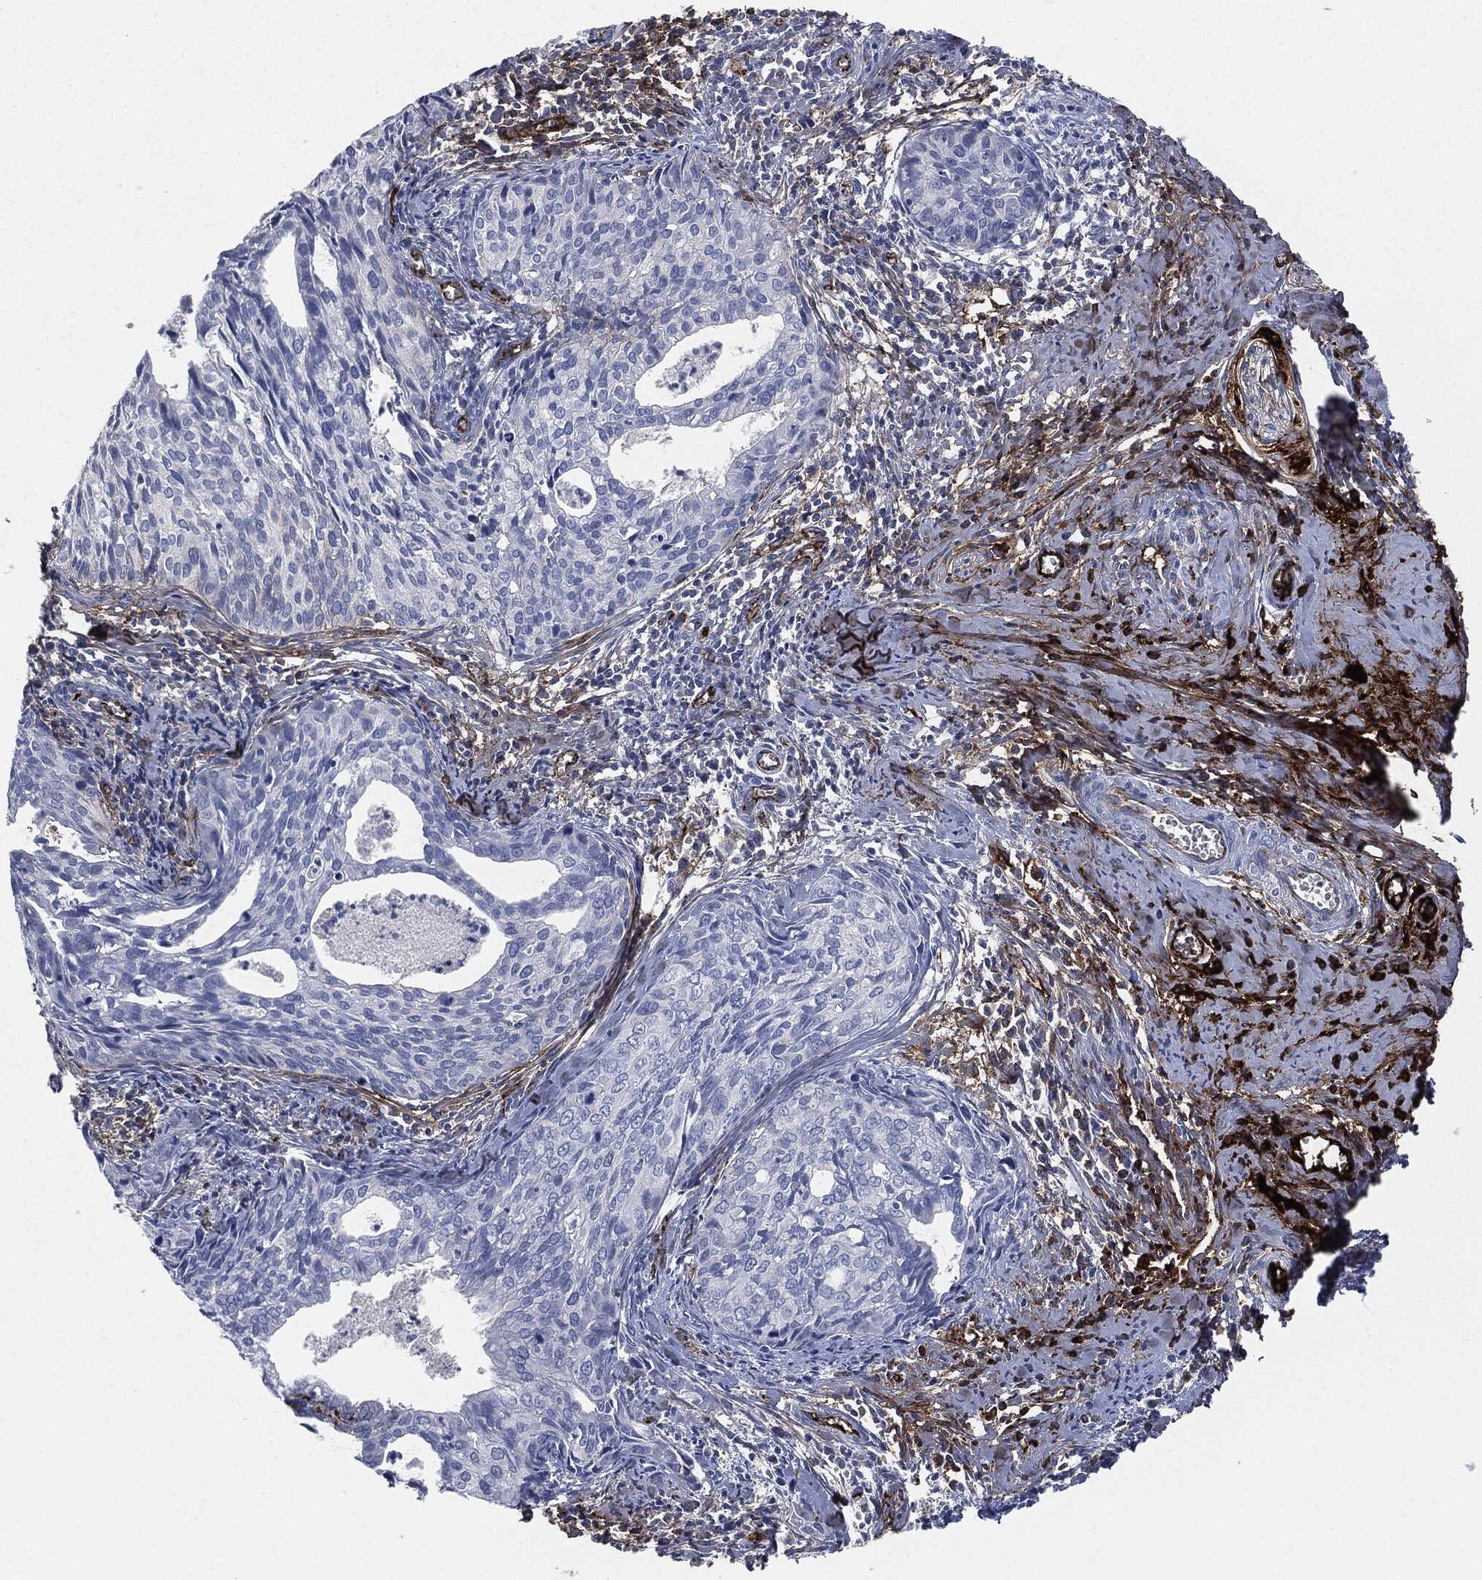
{"staining": {"intensity": "negative", "quantity": "none", "location": "none"}, "tissue": "cervical cancer", "cell_type": "Tumor cells", "image_type": "cancer", "snomed": [{"axis": "morphology", "description": "Squamous cell carcinoma, NOS"}, {"axis": "topography", "description": "Cervix"}], "caption": "A high-resolution photomicrograph shows immunohistochemistry (IHC) staining of cervical cancer, which reveals no significant staining in tumor cells.", "gene": "APOB", "patient": {"sex": "female", "age": 29}}